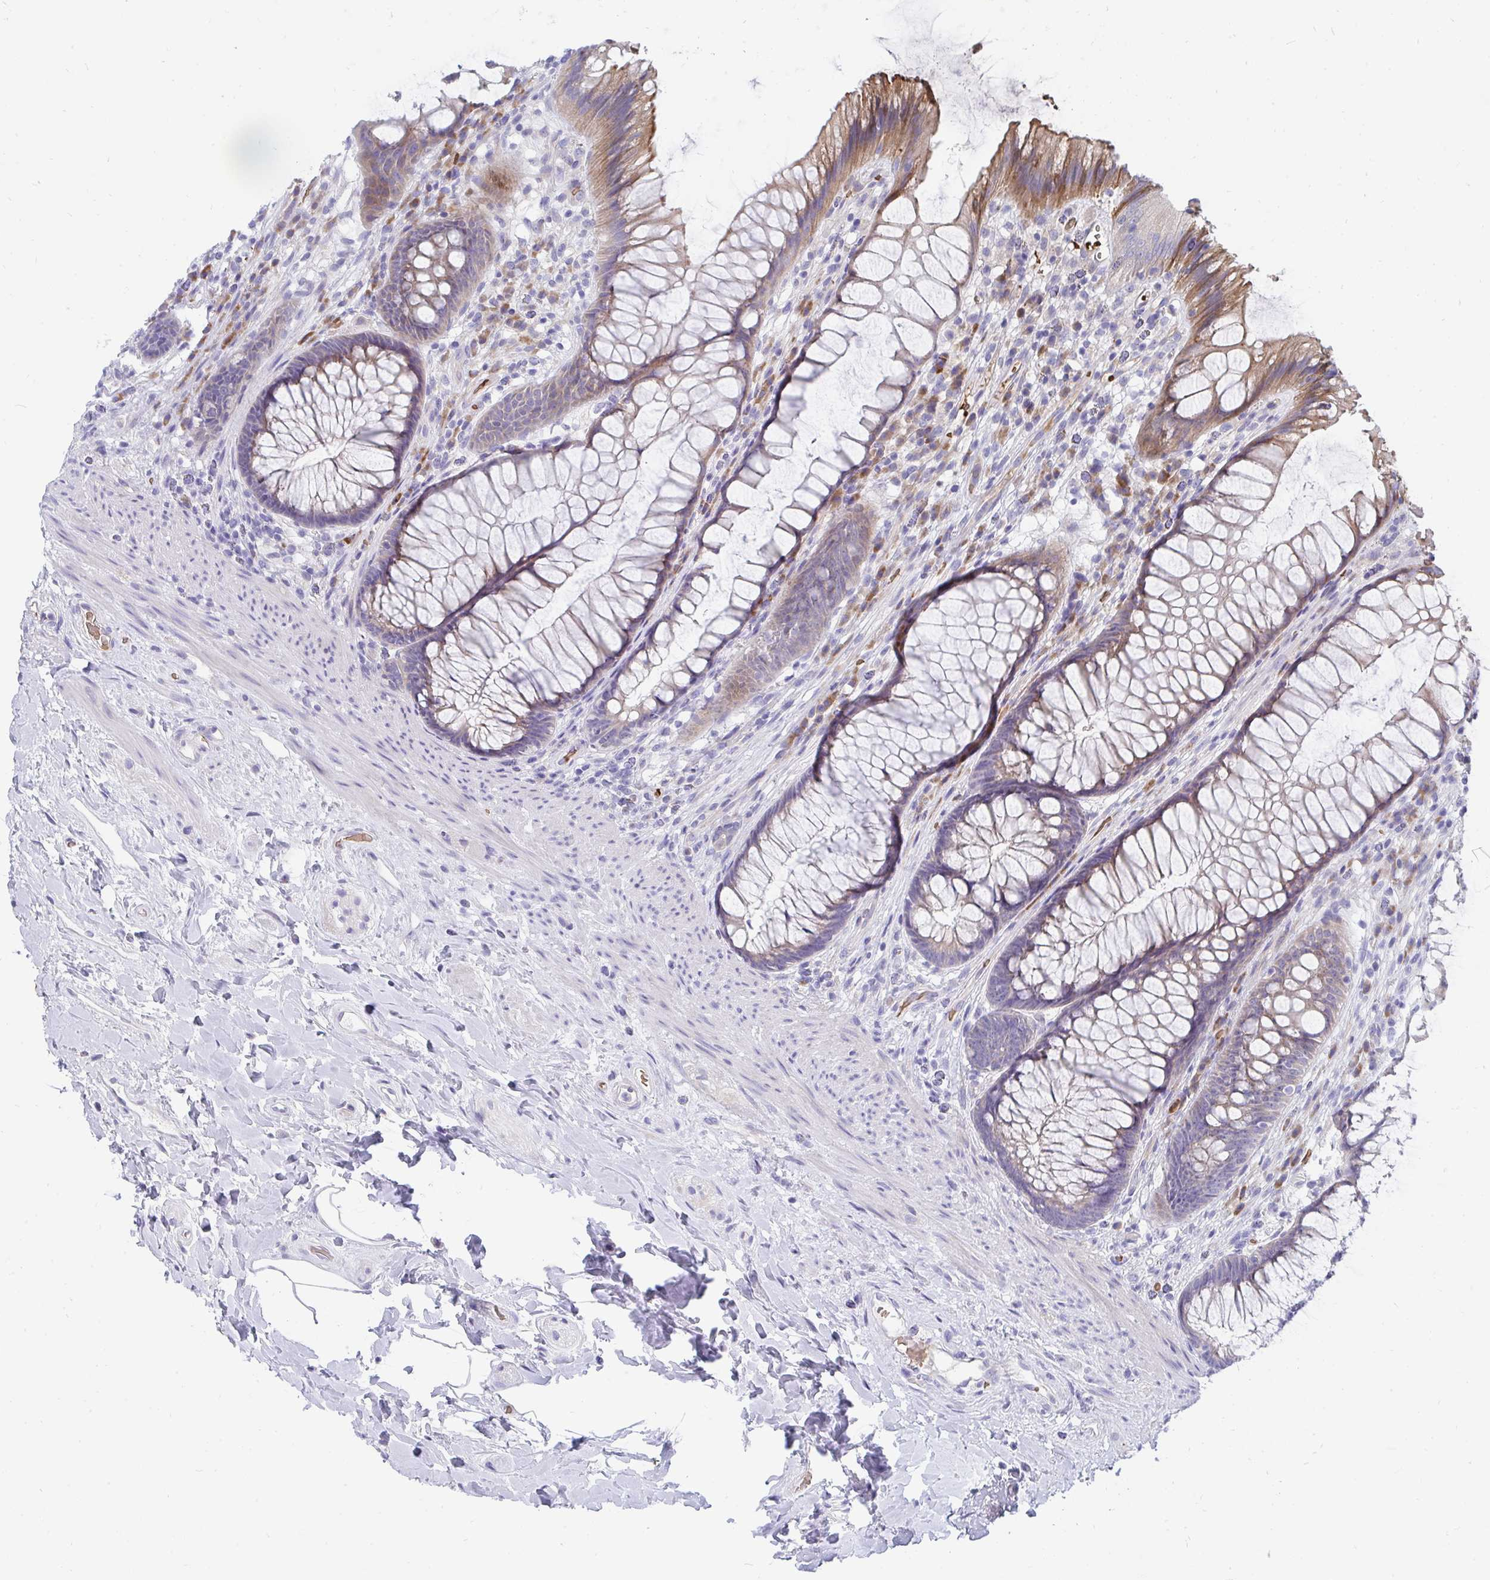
{"staining": {"intensity": "moderate", "quantity": "25%-75%", "location": "cytoplasmic/membranous"}, "tissue": "rectum", "cell_type": "Glandular cells", "image_type": "normal", "snomed": [{"axis": "morphology", "description": "Normal tissue, NOS"}, {"axis": "topography", "description": "Rectum"}], "caption": "Glandular cells display medium levels of moderate cytoplasmic/membranous staining in about 25%-75% of cells in normal human rectum.", "gene": "MROH2B", "patient": {"sex": "male", "age": 53}}